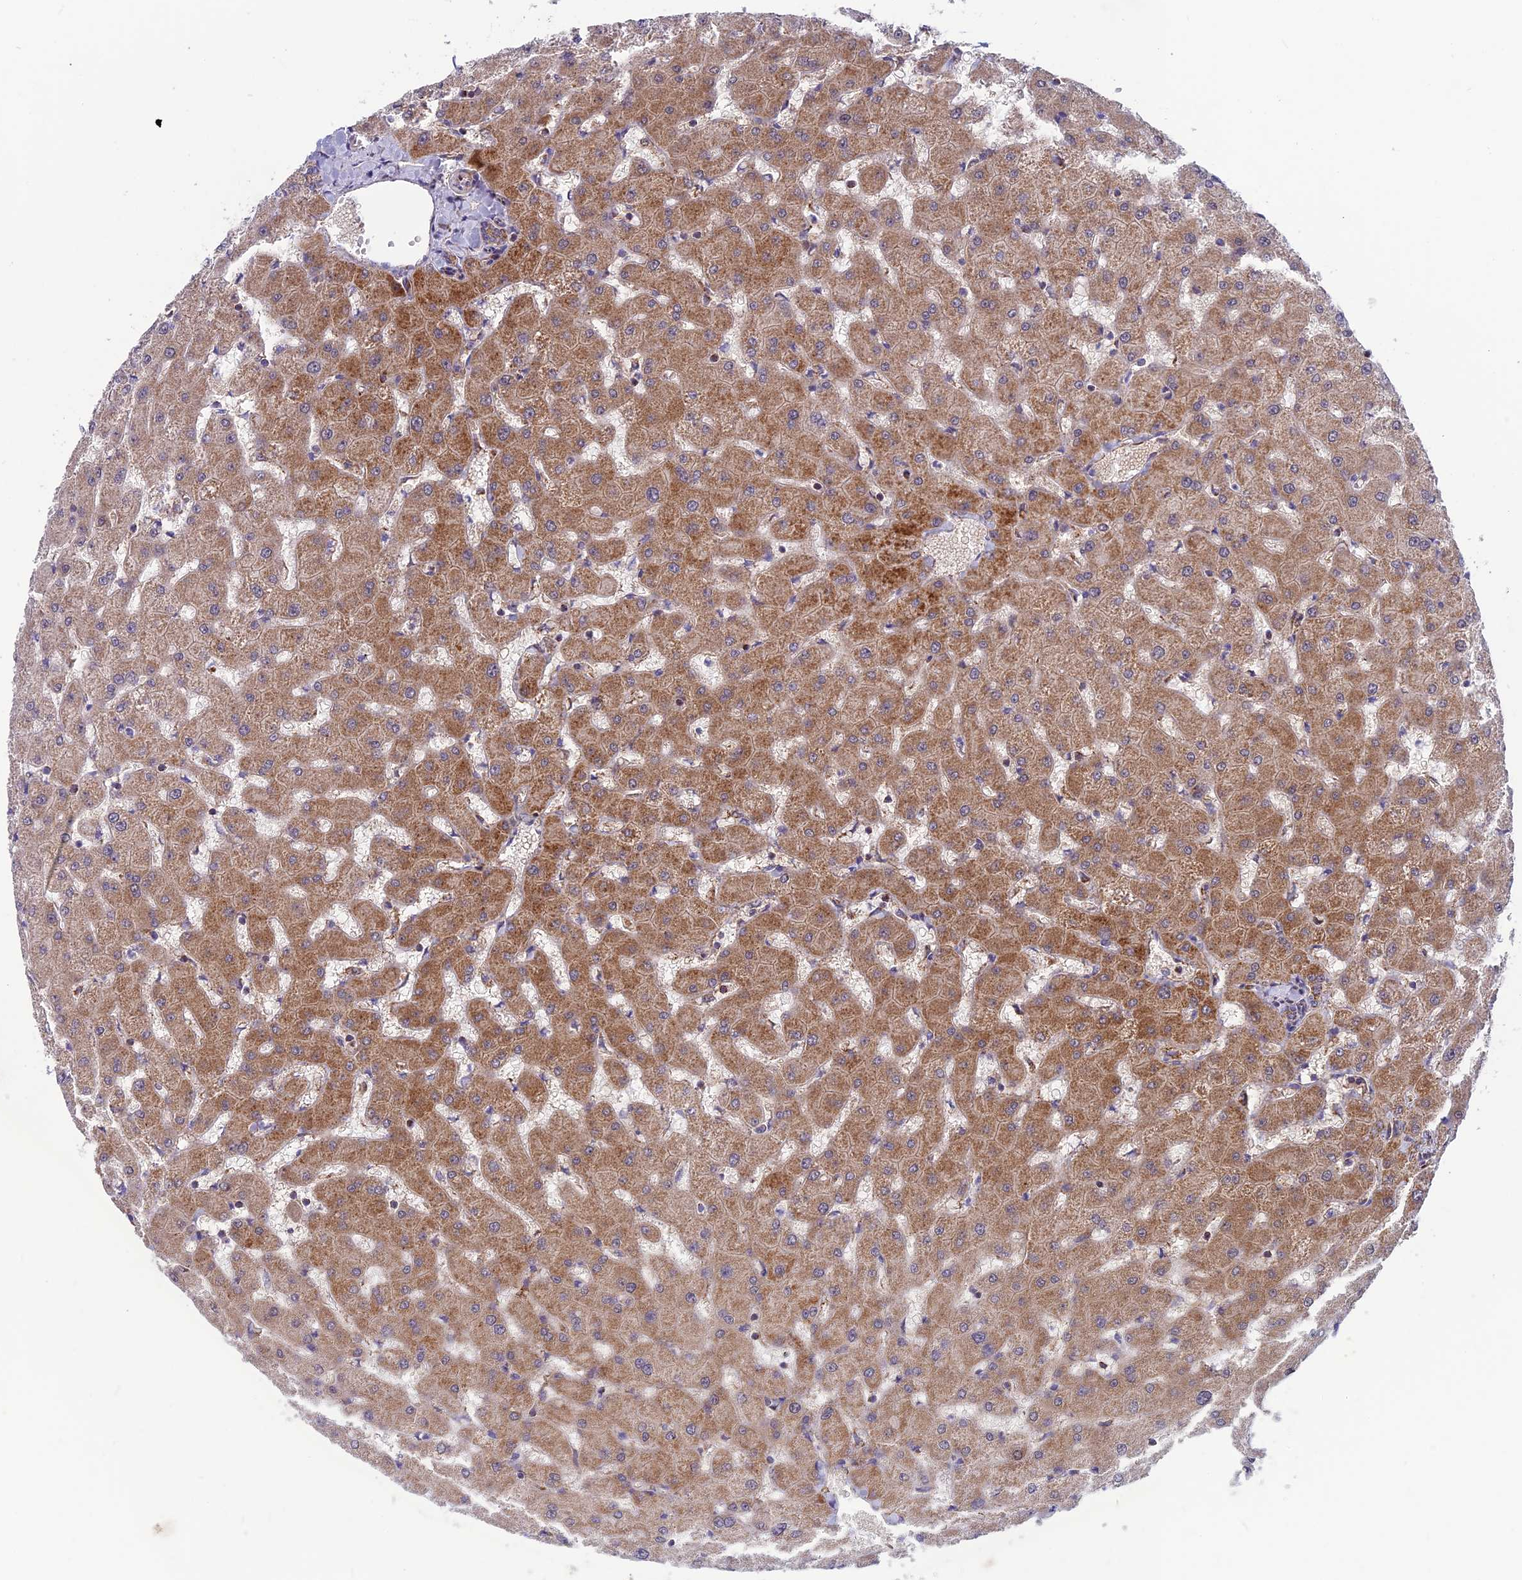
{"staining": {"intensity": "moderate", "quantity": ">75%", "location": "cytoplasmic/membranous"}, "tissue": "liver", "cell_type": "Cholangiocytes", "image_type": "normal", "snomed": [{"axis": "morphology", "description": "Normal tissue, NOS"}, {"axis": "topography", "description": "Liver"}], "caption": "Immunohistochemical staining of normal liver reveals >75% levels of moderate cytoplasmic/membranous protein staining in about >75% of cholangiocytes.", "gene": "MRPS18B", "patient": {"sex": "female", "age": 63}}